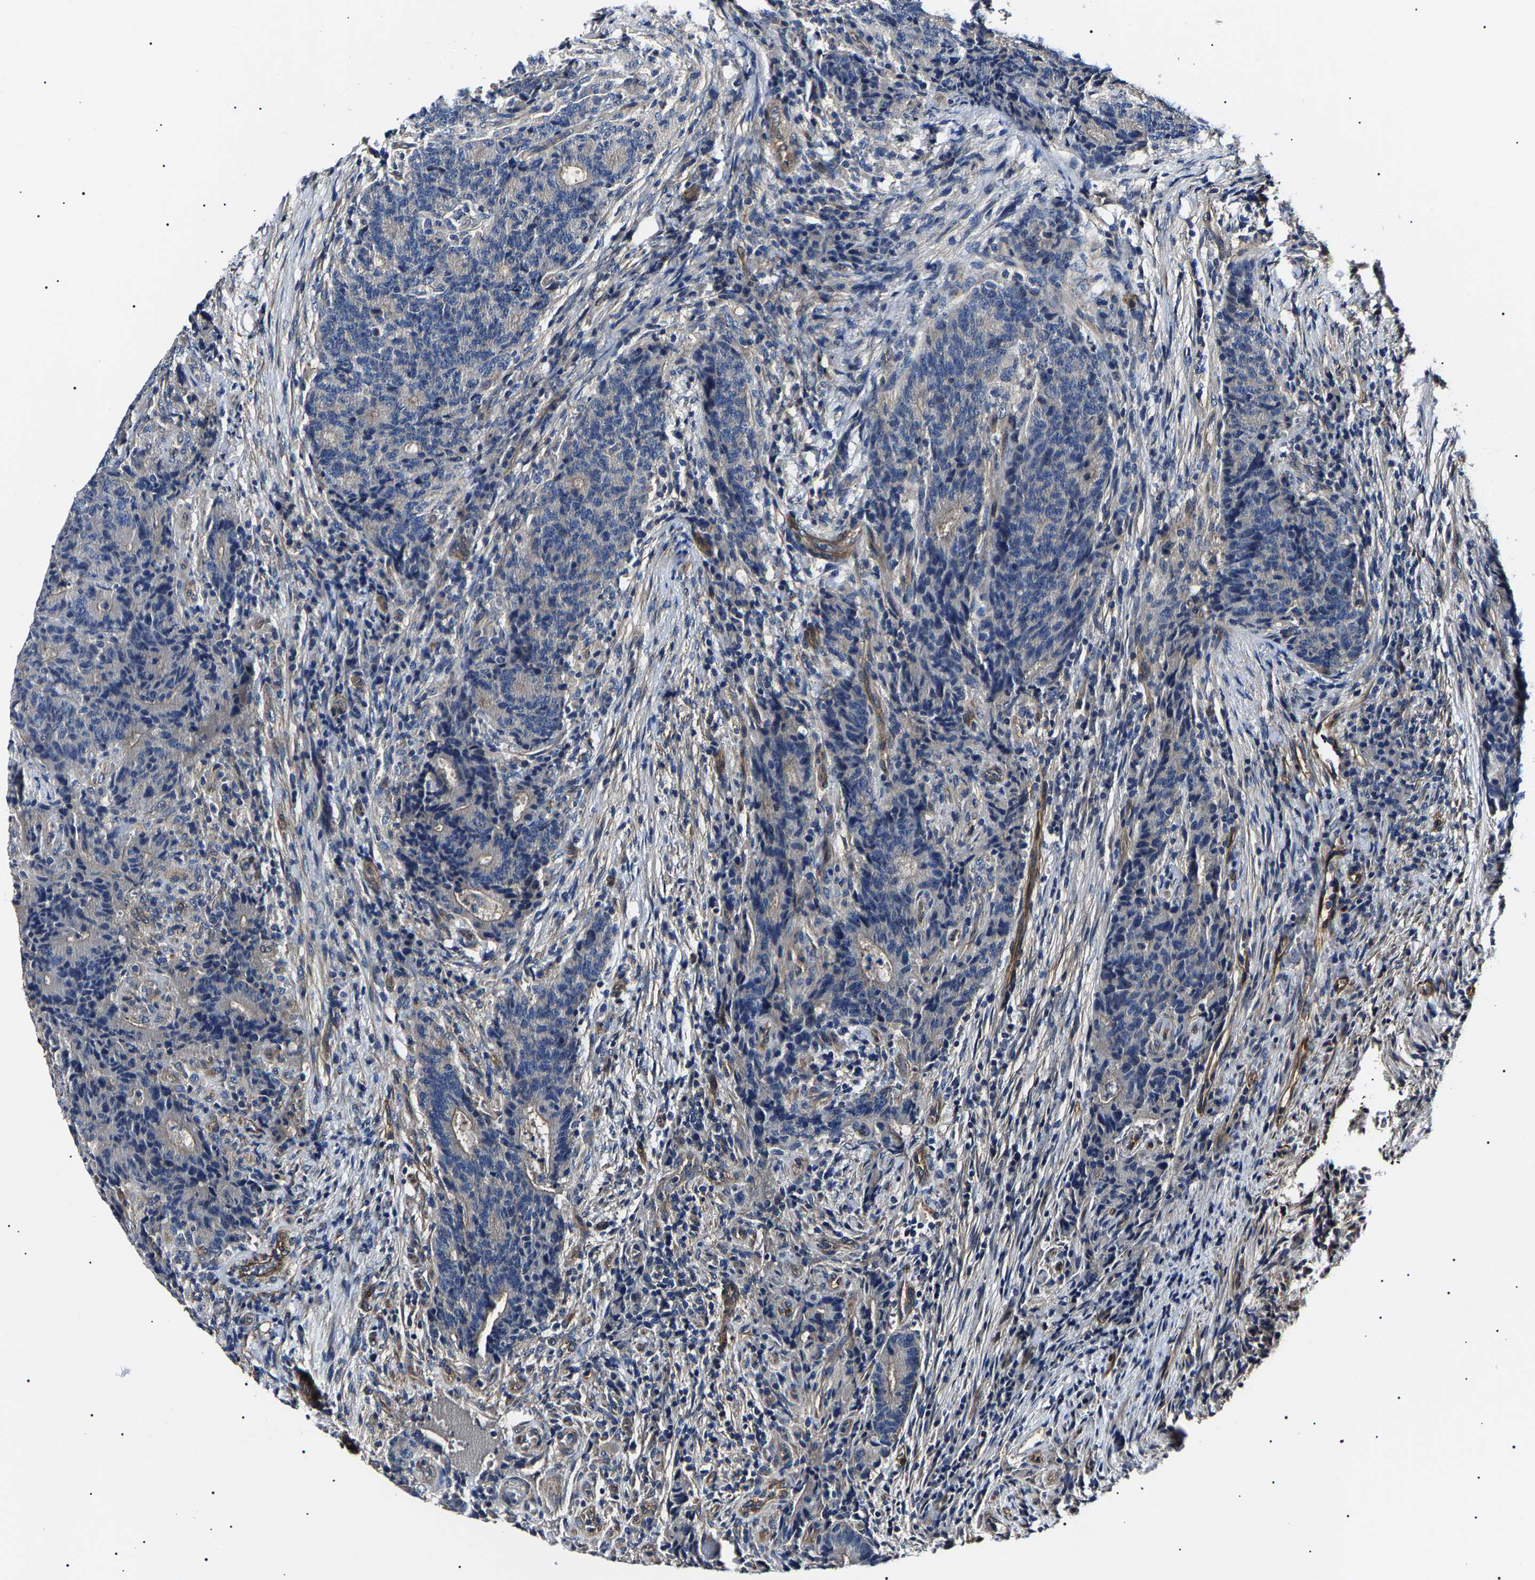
{"staining": {"intensity": "negative", "quantity": "none", "location": "none"}, "tissue": "colorectal cancer", "cell_type": "Tumor cells", "image_type": "cancer", "snomed": [{"axis": "morphology", "description": "Normal tissue, NOS"}, {"axis": "morphology", "description": "Adenocarcinoma, NOS"}, {"axis": "topography", "description": "Colon"}], "caption": "Tumor cells are negative for brown protein staining in colorectal cancer (adenocarcinoma).", "gene": "KLHL42", "patient": {"sex": "female", "age": 75}}